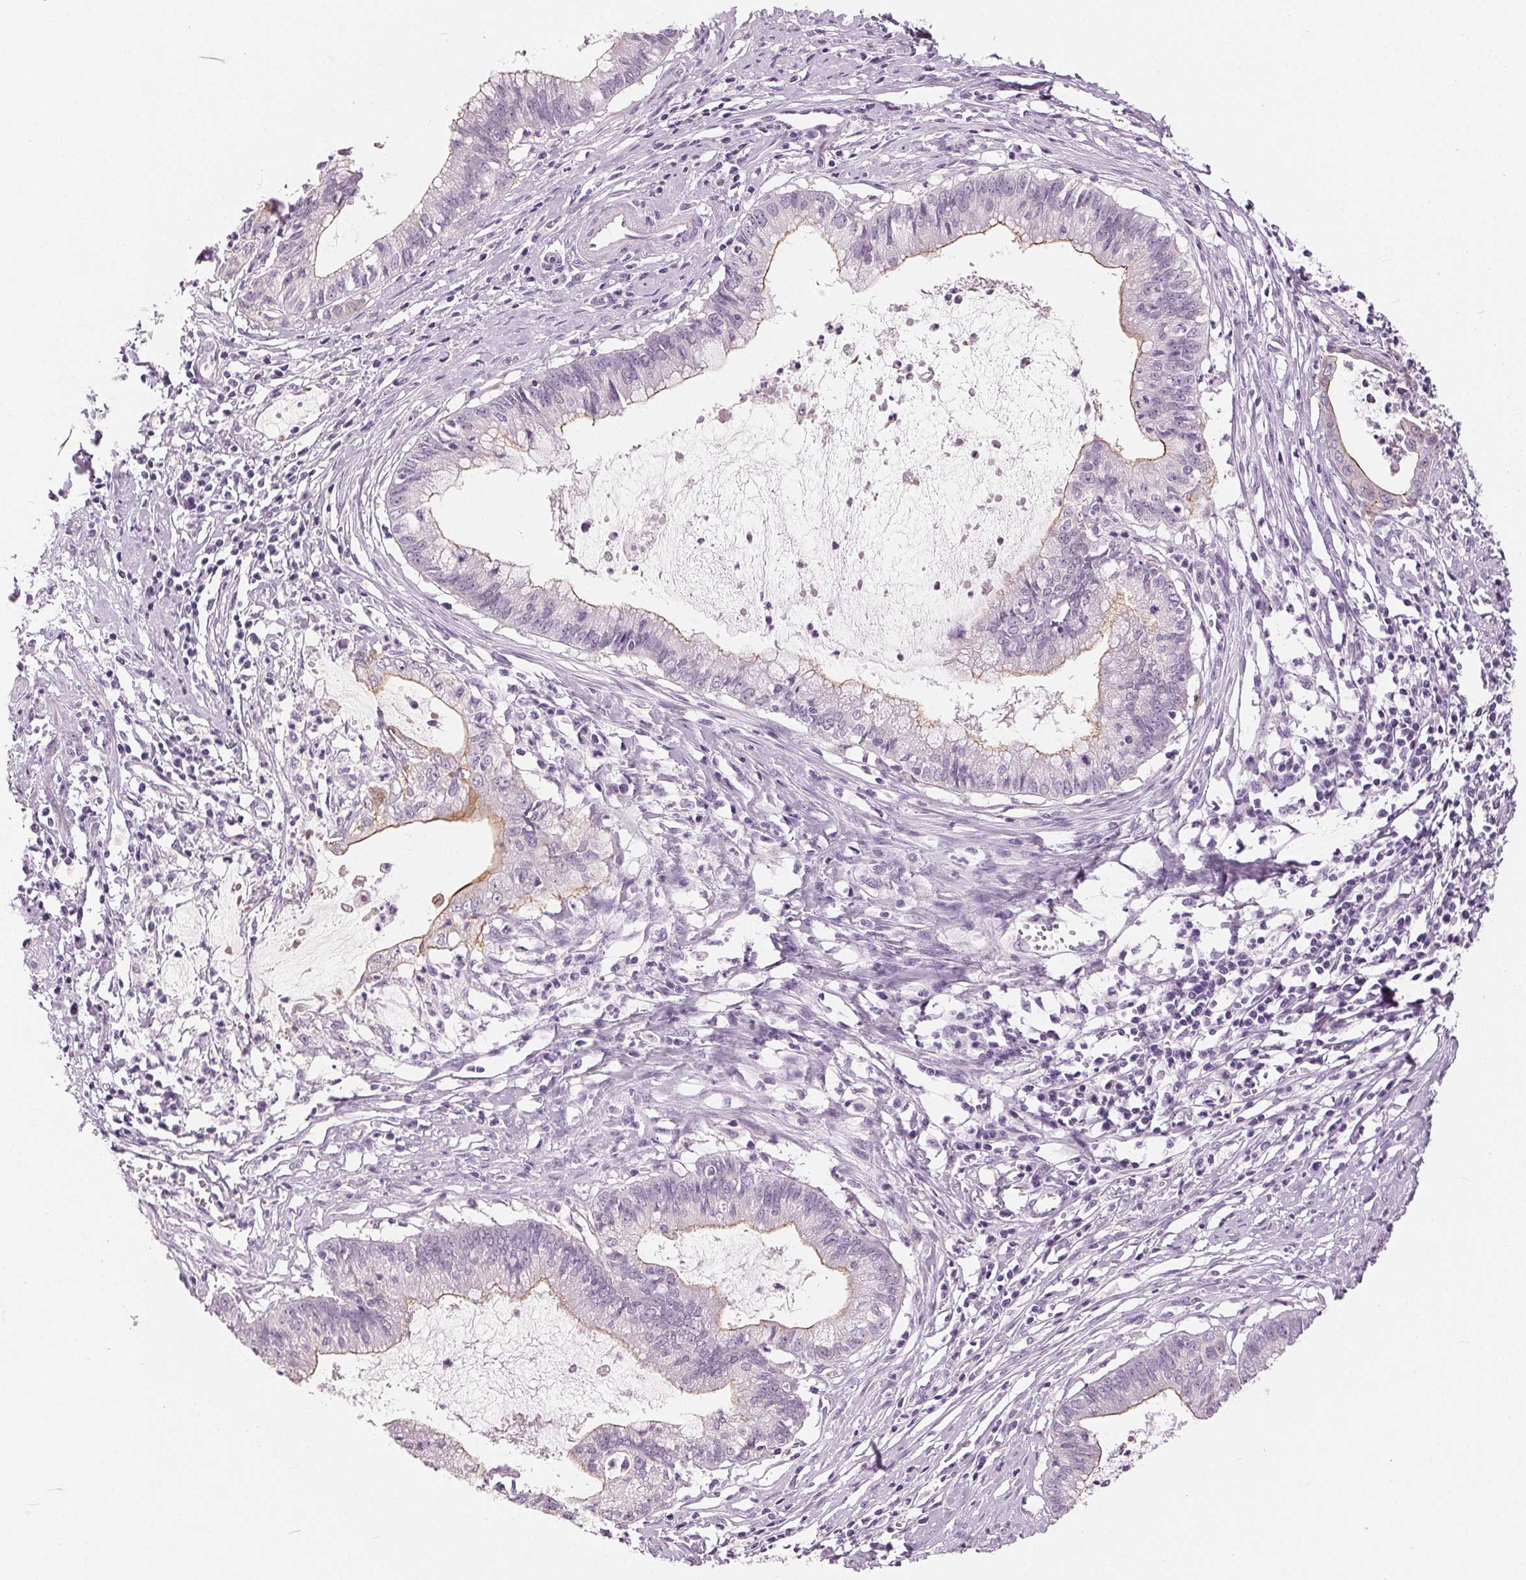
{"staining": {"intensity": "moderate", "quantity": "<25%", "location": "cytoplasmic/membranous"}, "tissue": "cervical cancer", "cell_type": "Tumor cells", "image_type": "cancer", "snomed": [{"axis": "morphology", "description": "Normal tissue, NOS"}, {"axis": "morphology", "description": "Adenocarcinoma, NOS"}, {"axis": "topography", "description": "Cervix"}], "caption": "An image showing moderate cytoplasmic/membranous positivity in about <25% of tumor cells in cervical cancer (adenocarcinoma), as visualized by brown immunohistochemical staining.", "gene": "MISP", "patient": {"sex": "female", "age": 38}}